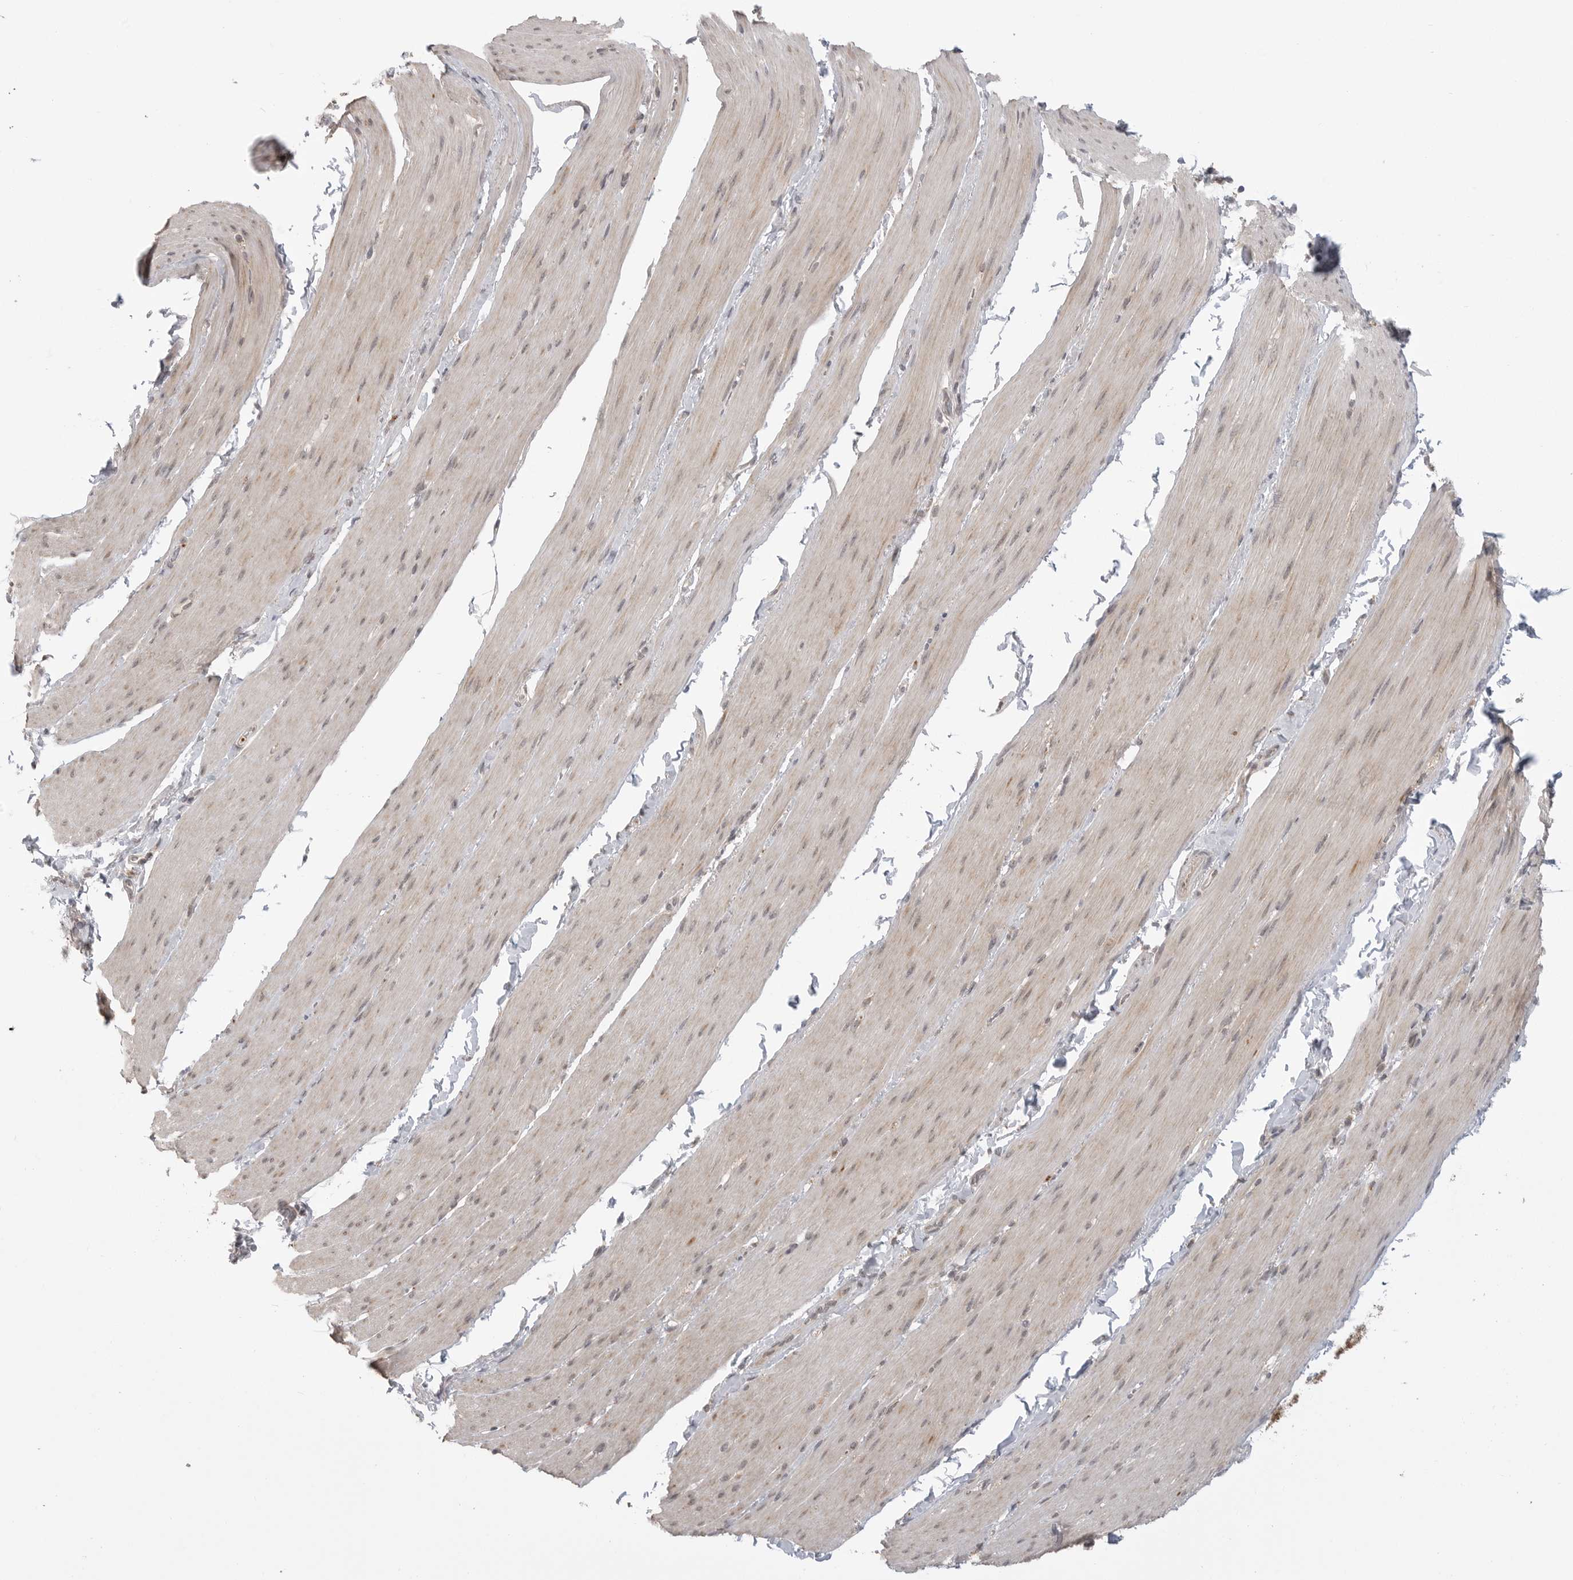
{"staining": {"intensity": "weak", "quantity": "<25%", "location": "cytoplasmic/membranous"}, "tissue": "smooth muscle", "cell_type": "Smooth muscle cells", "image_type": "normal", "snomed": [{"axis": "morphology", "description": "Normal tissue, NOS"}, {"axis": "topography", "description": "Smooth muscle"}, {"axis": "topography", "description": "Small intestine"}], "caption": "Photomicrograph shows no protein positivity in smooth muscle cells of unremarkable smooth muscle. (DAB immunohistochemistry, high magnification).", "gene": "KALRN", "patient": {"sex": "female", "age": 84}}